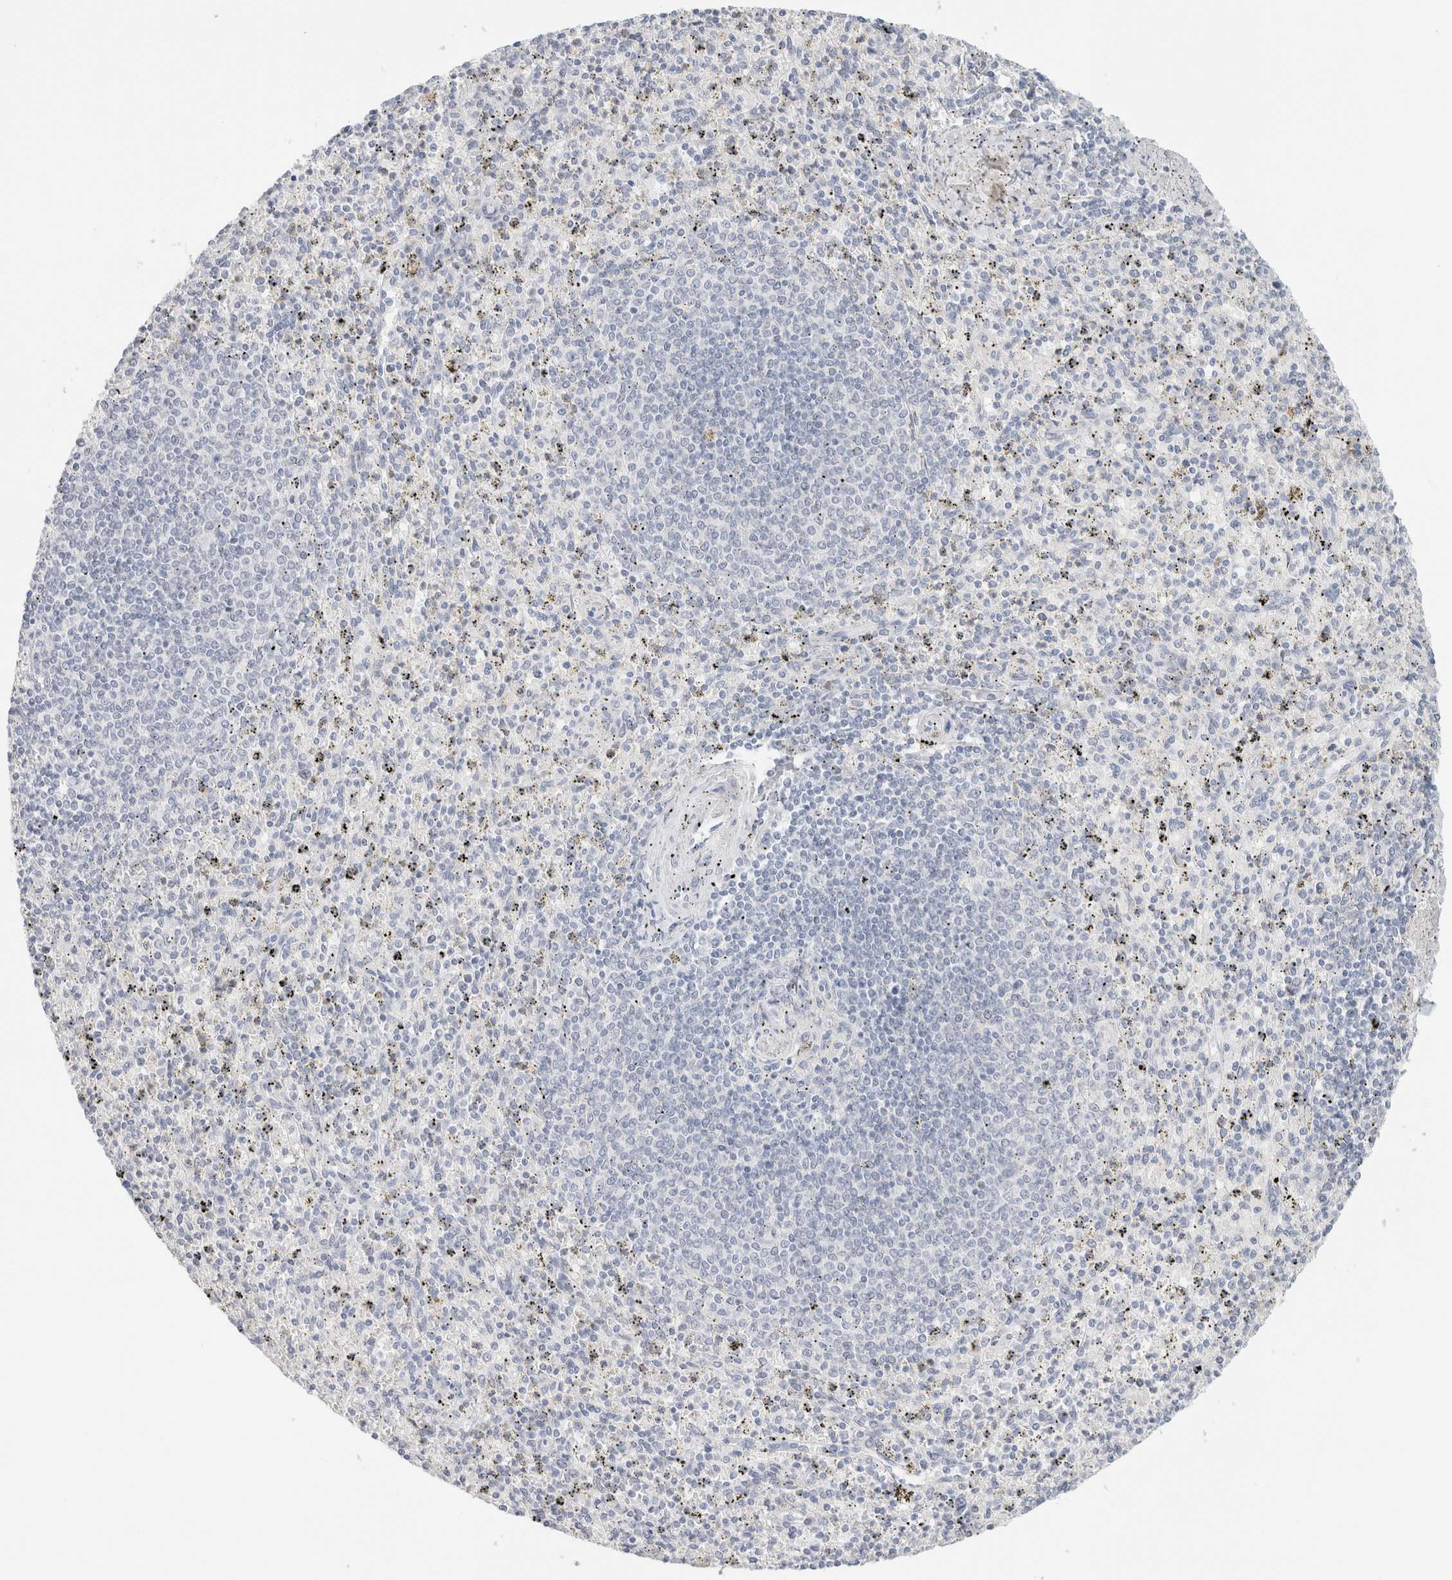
{"staining": {"intensity": "negative", "quantity": "none", "location": "none"}, "tissue": "spleen", "cell_type": "Cells in red pulp", "image_type": "normal", "snomed": [{"axis": "morphology", "description": "Normal tissue, NOS"}, {"axis": "topography", "description": "Spleen"}], "caption": "A high-resolution histopathology image shows immunohistochemistry staining of normal spleen, which shows no significant staining in cells in red pulp. (DAB immunohistochemistry visualized using brightfield microscopy, high magnification).", "gene": "NEFM", "patient": {"sex": "male", "age": 72}}